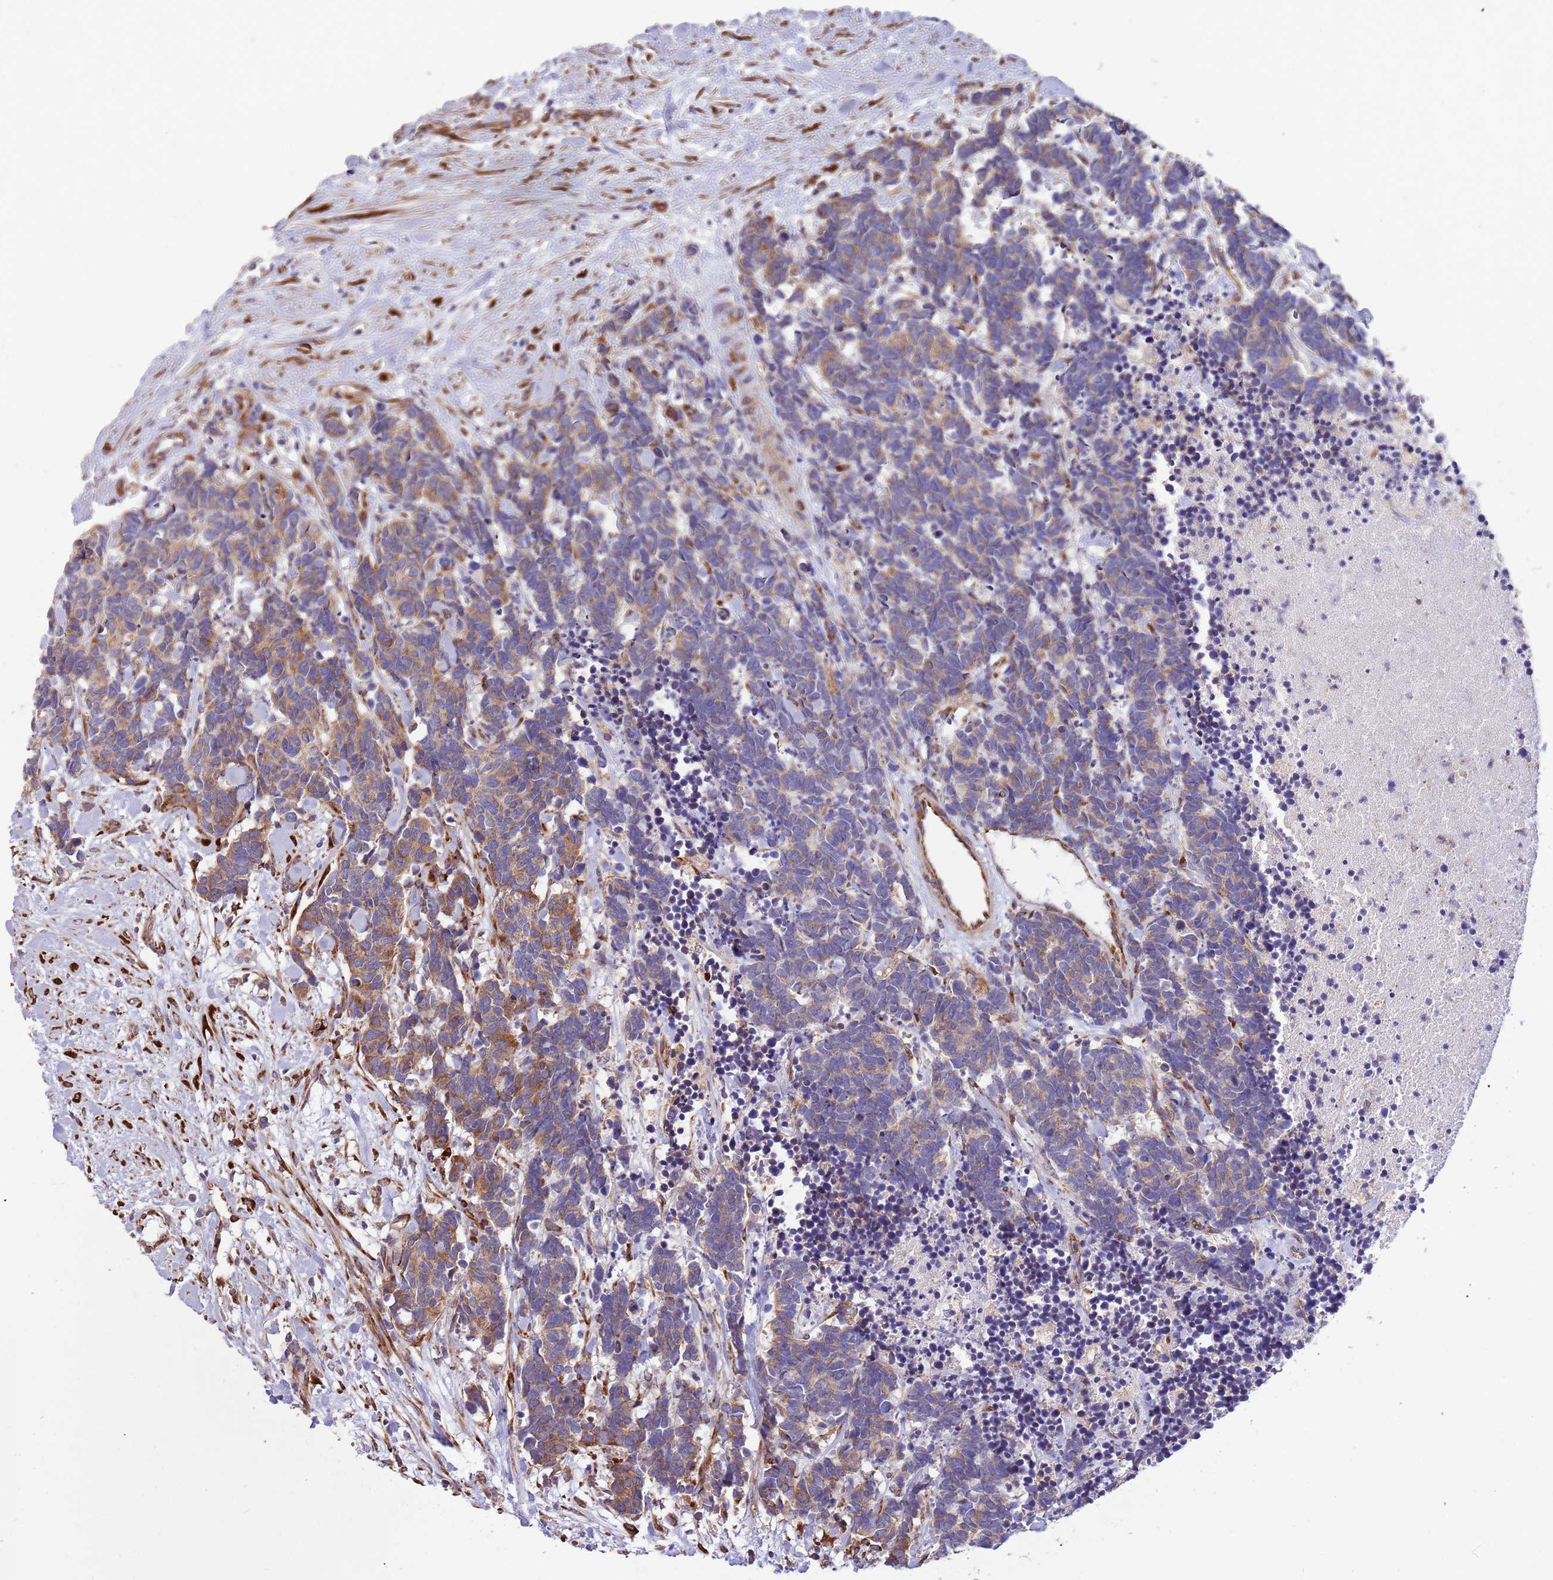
{"staining": {"intensity": "weak", "quantity": ">75%", "location": "cytoplasmic/membranous"}, "tissue": "carcinoid", "cell_type": "Tumor cells", "image_type": "cancer", "snomed": [{"axis": "morphology", "description": "Carcinoma, NOS"}, {"axis": "morphology", "description": "Carcinoid, malignant, NOS"}, {"axis": "topography", "description": "Prostate"}], "caption": "Protein analysis of carcinoma tissue shows weak cytoplasmic/membranous expression in about >75% of tumor cells. Using DAB (3,3'-diaminobenzidine) (brown) and hematoxylin (blue) stains, captured at high magnification using brightfield microscopy.", "gene": "ARMCX6", "patient": {"sex": "male", "age": 57}}